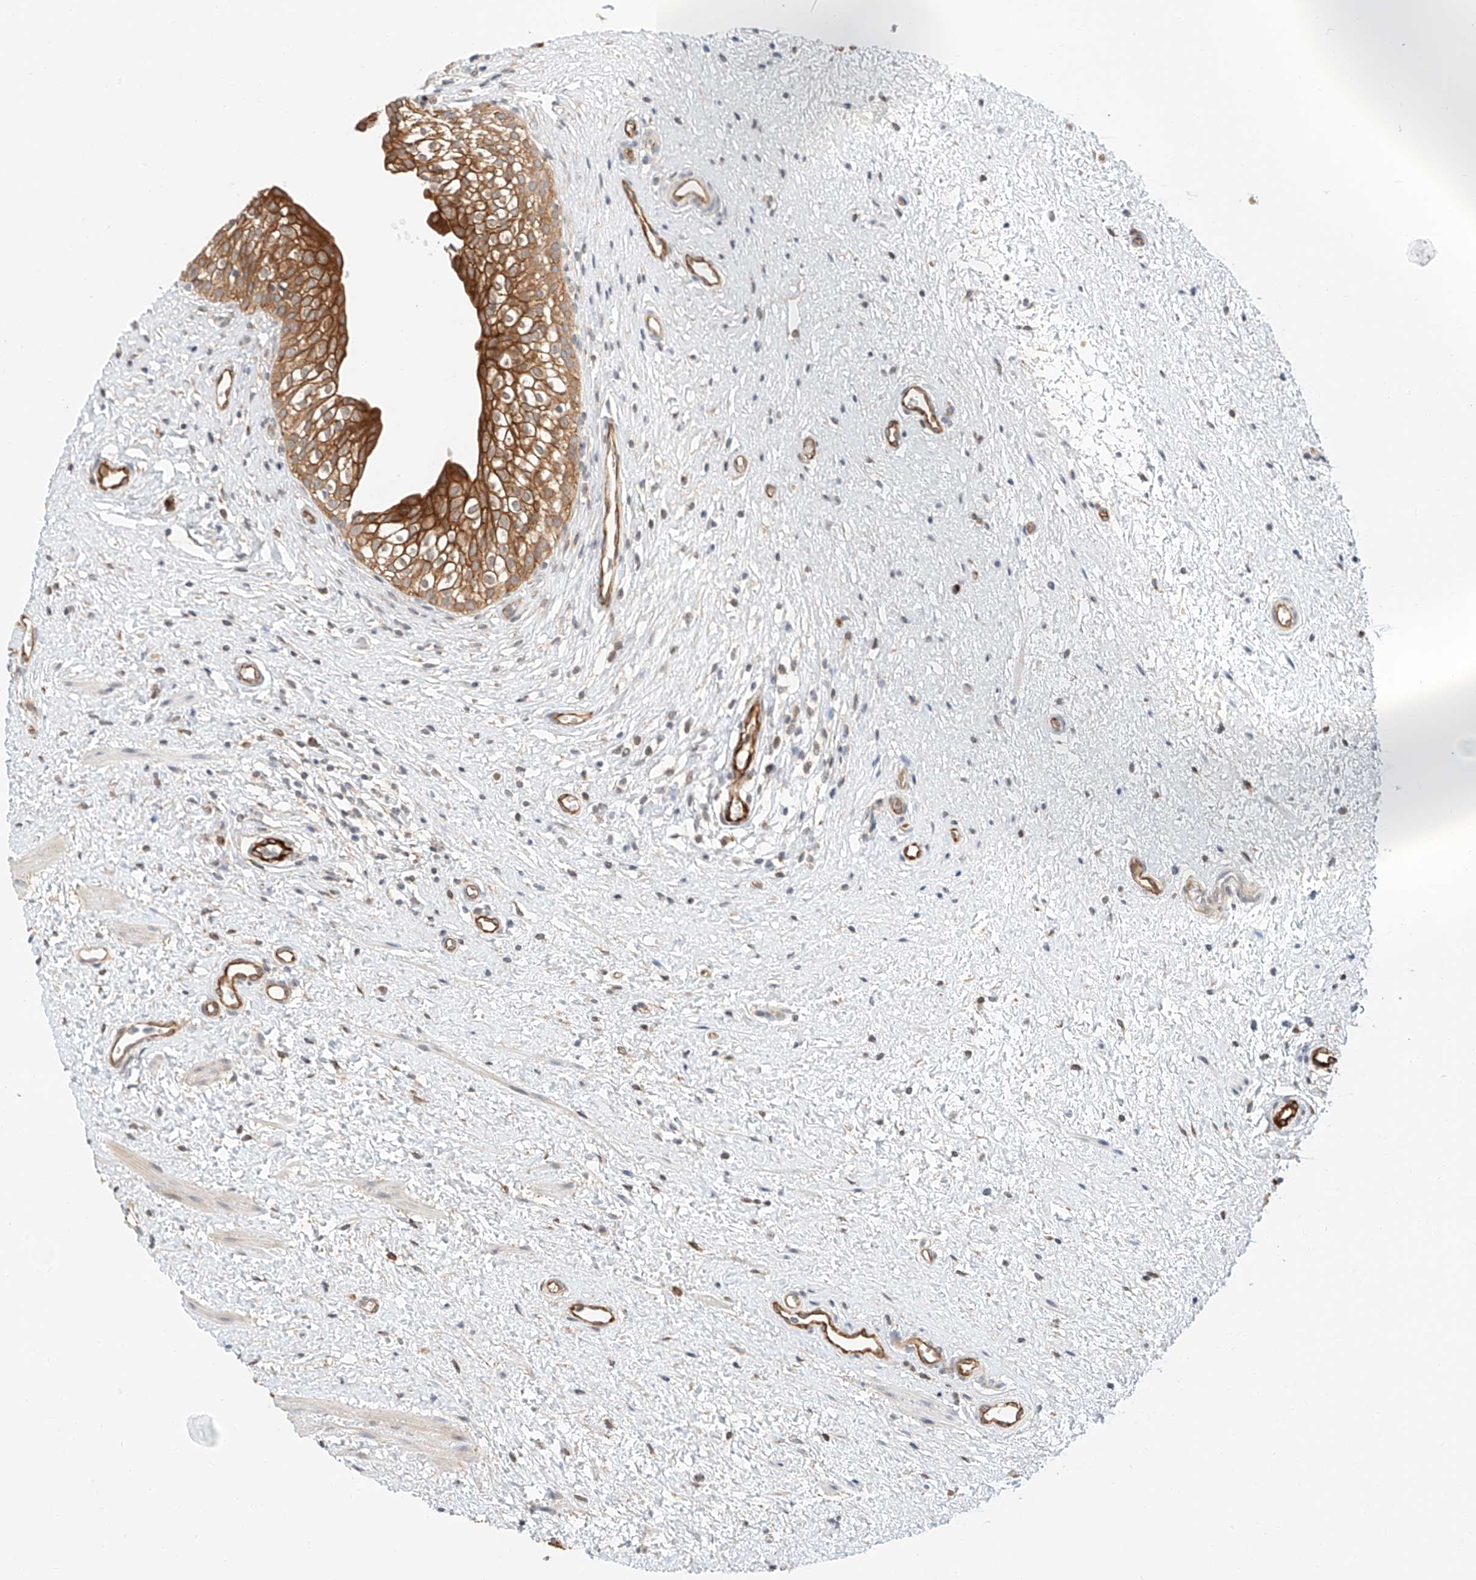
{"staining": {"intensity": "strong", "quantity": ">75%", "location": "cytoplasmic/membranous"}, "tissue": "urinary bladder", "cell_type": "Urothelial cells", "image_type": "normal", "snomed": [{"axis": "morphology", "description": "Normal tissue, NOS"}, {"axis": "topography", "description": "Urinary bladder"}], "caption": "Immunohistochemical staining of unremarkable human urinary bladder displays >75% levels of strong cytoplasmic/membranous protein expression in about >75% of urothelial cells. The staining was performed using DAB, with brown indicating positive protein expression. Nuclei are stained blue with hematoxylin.", "gene": "CARMIL1", "patient": {"sex": "male", "age": 1}}